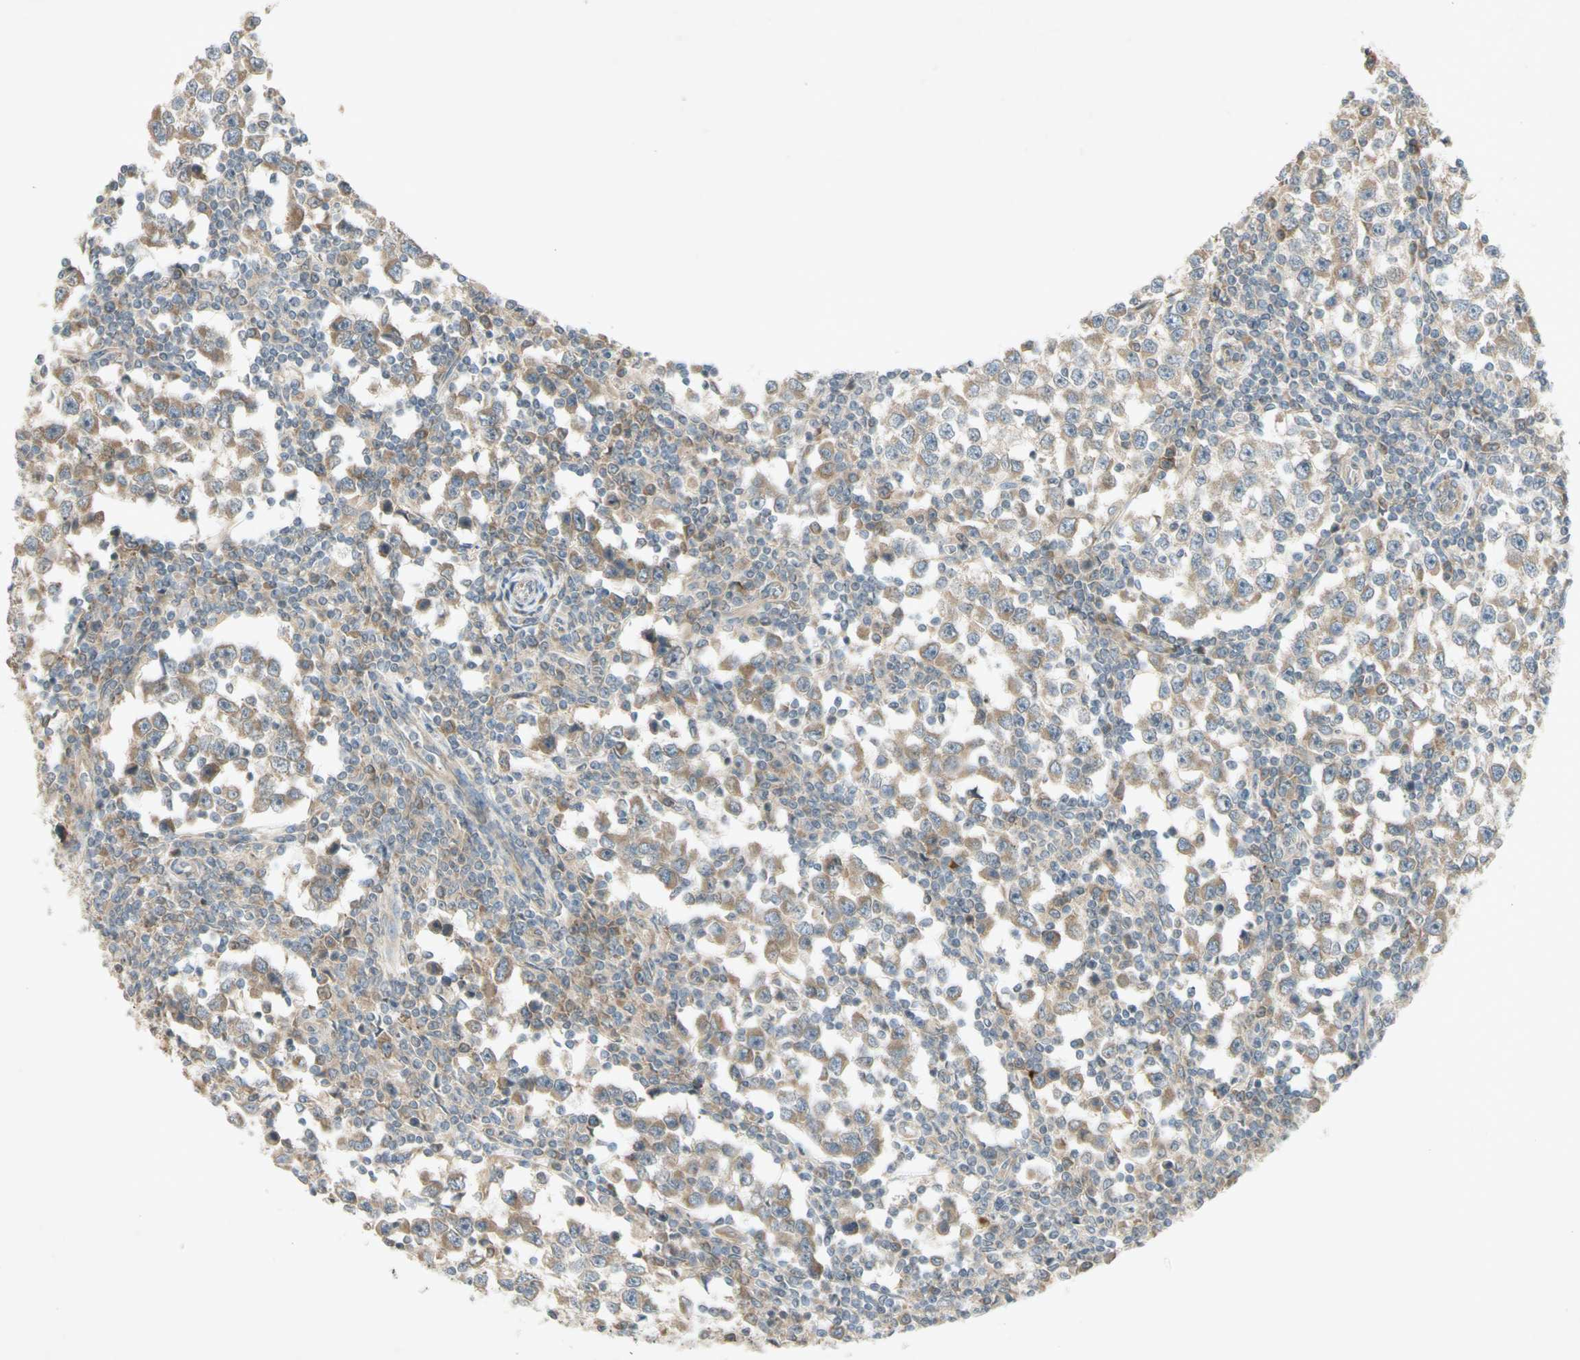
{"staining": {"intensity": "moderate", "quantity": "25%-75%", "location": "cytoplasmic/membranous"}, "tissue": "testis cancer", "cell_type": "Tumor cells", "image_type": "cancer", "snomed": [{"axis": "morphology", "description": "Seminoma, NOS"}, {"axis": "topography", "description": "Testis"}], "caption": "A brown stain shows moderate cytoplasmic/membranous expression of a protein in human testis cancer (seminoma) tumor cells. The staining was performed using DAB (3,3'-diaminobenzidine) to visualize the protein expression in brown, while the nuclei were stained in blue with hematoxylin (Magnification: 20x).", "gene": "ETF1", "patient": {"sex": "male", "age": 65}}